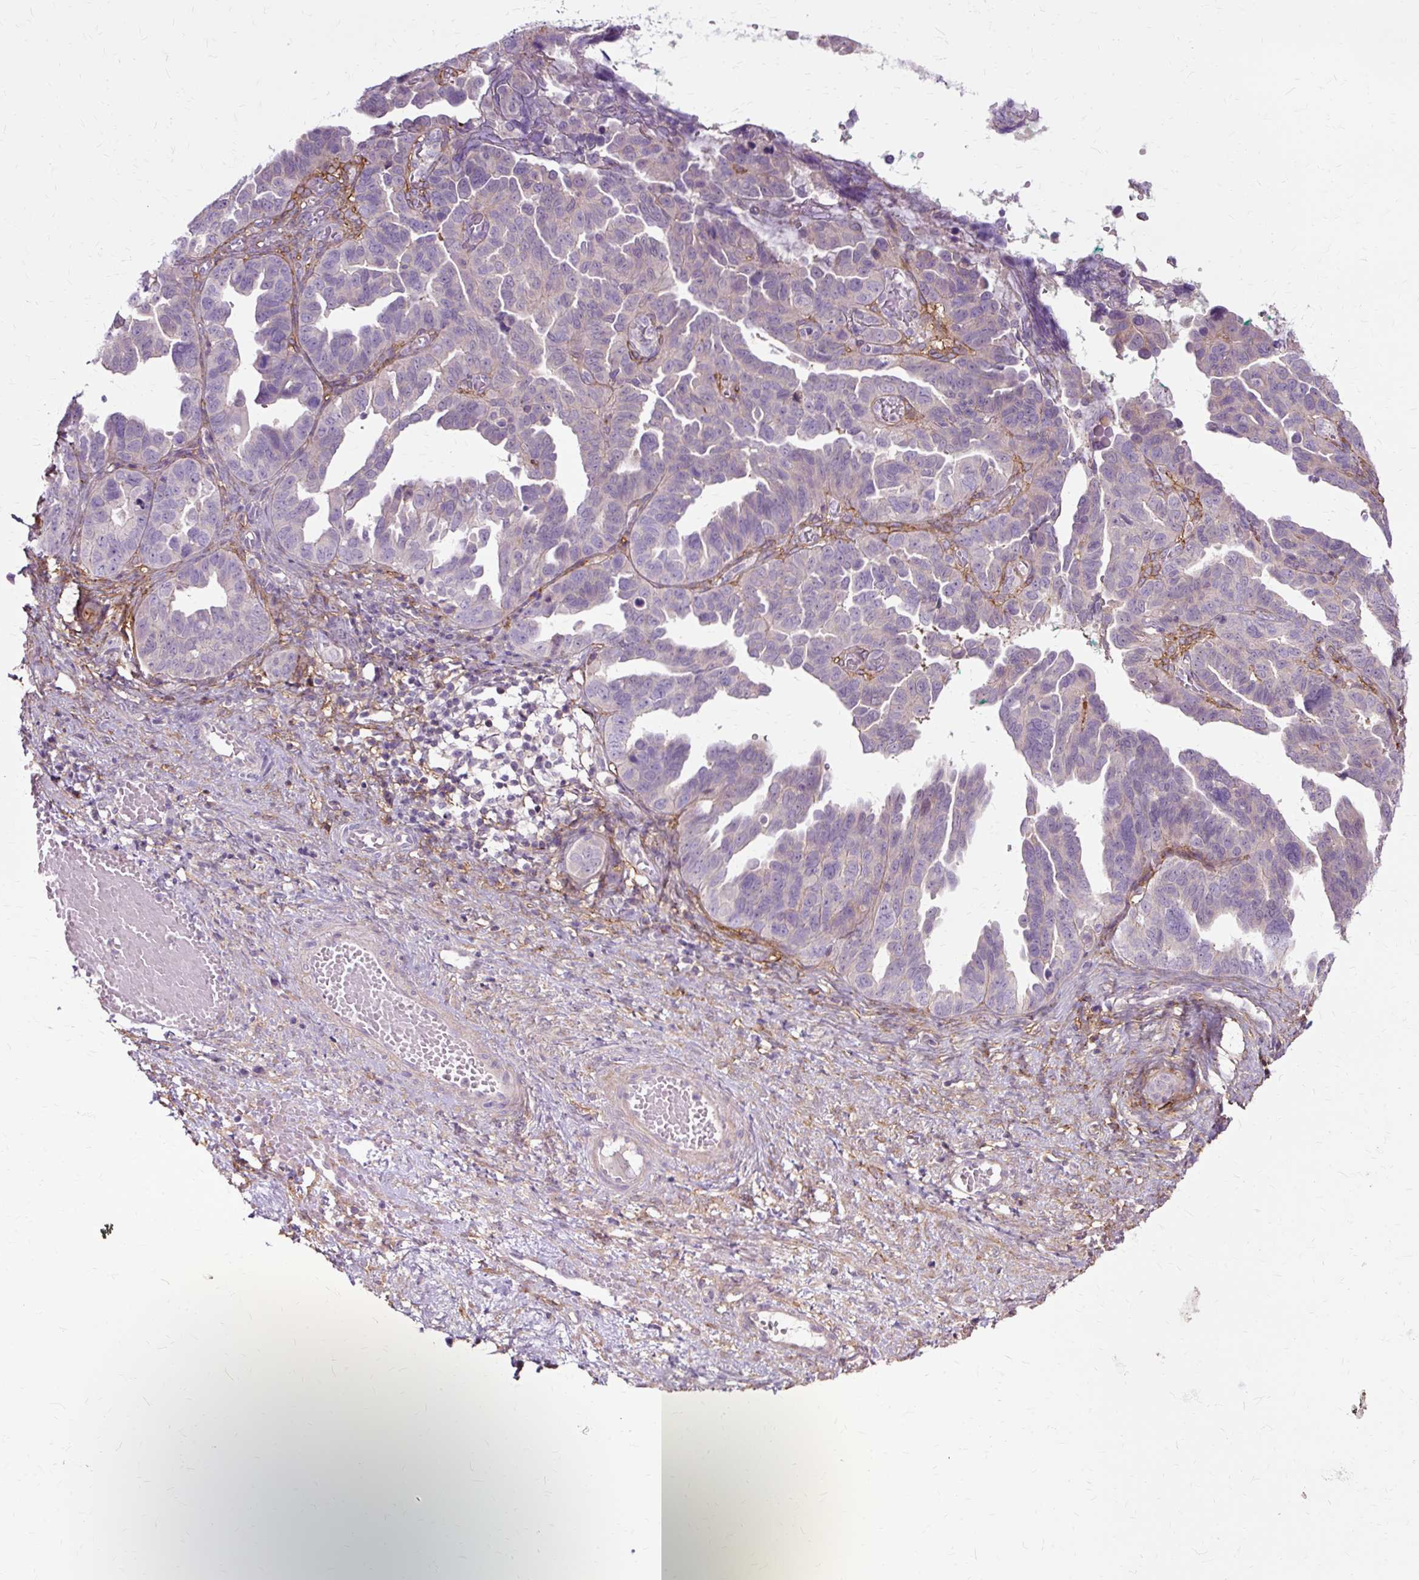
{"staining": {"intensity": "negative", "quantity": "none", "location": "none"}, "tissue": "ovarian cancer", "cell_type": "Tumor cells", "image_type": "cancer", "snomed": [{"axis": "morphology", "description": "Cystadenocarcinoma, serous, NOS"}, {"axis": "topography", "description": "Ovary"}], "caption": "This is an immunohistochemistry histopathology image of serous cystadenocarcinoma (ovarian). There is no positivity in tumor cells.", "gene": "TSPAN8", "patient": {"sex": "female", "age": 64}}